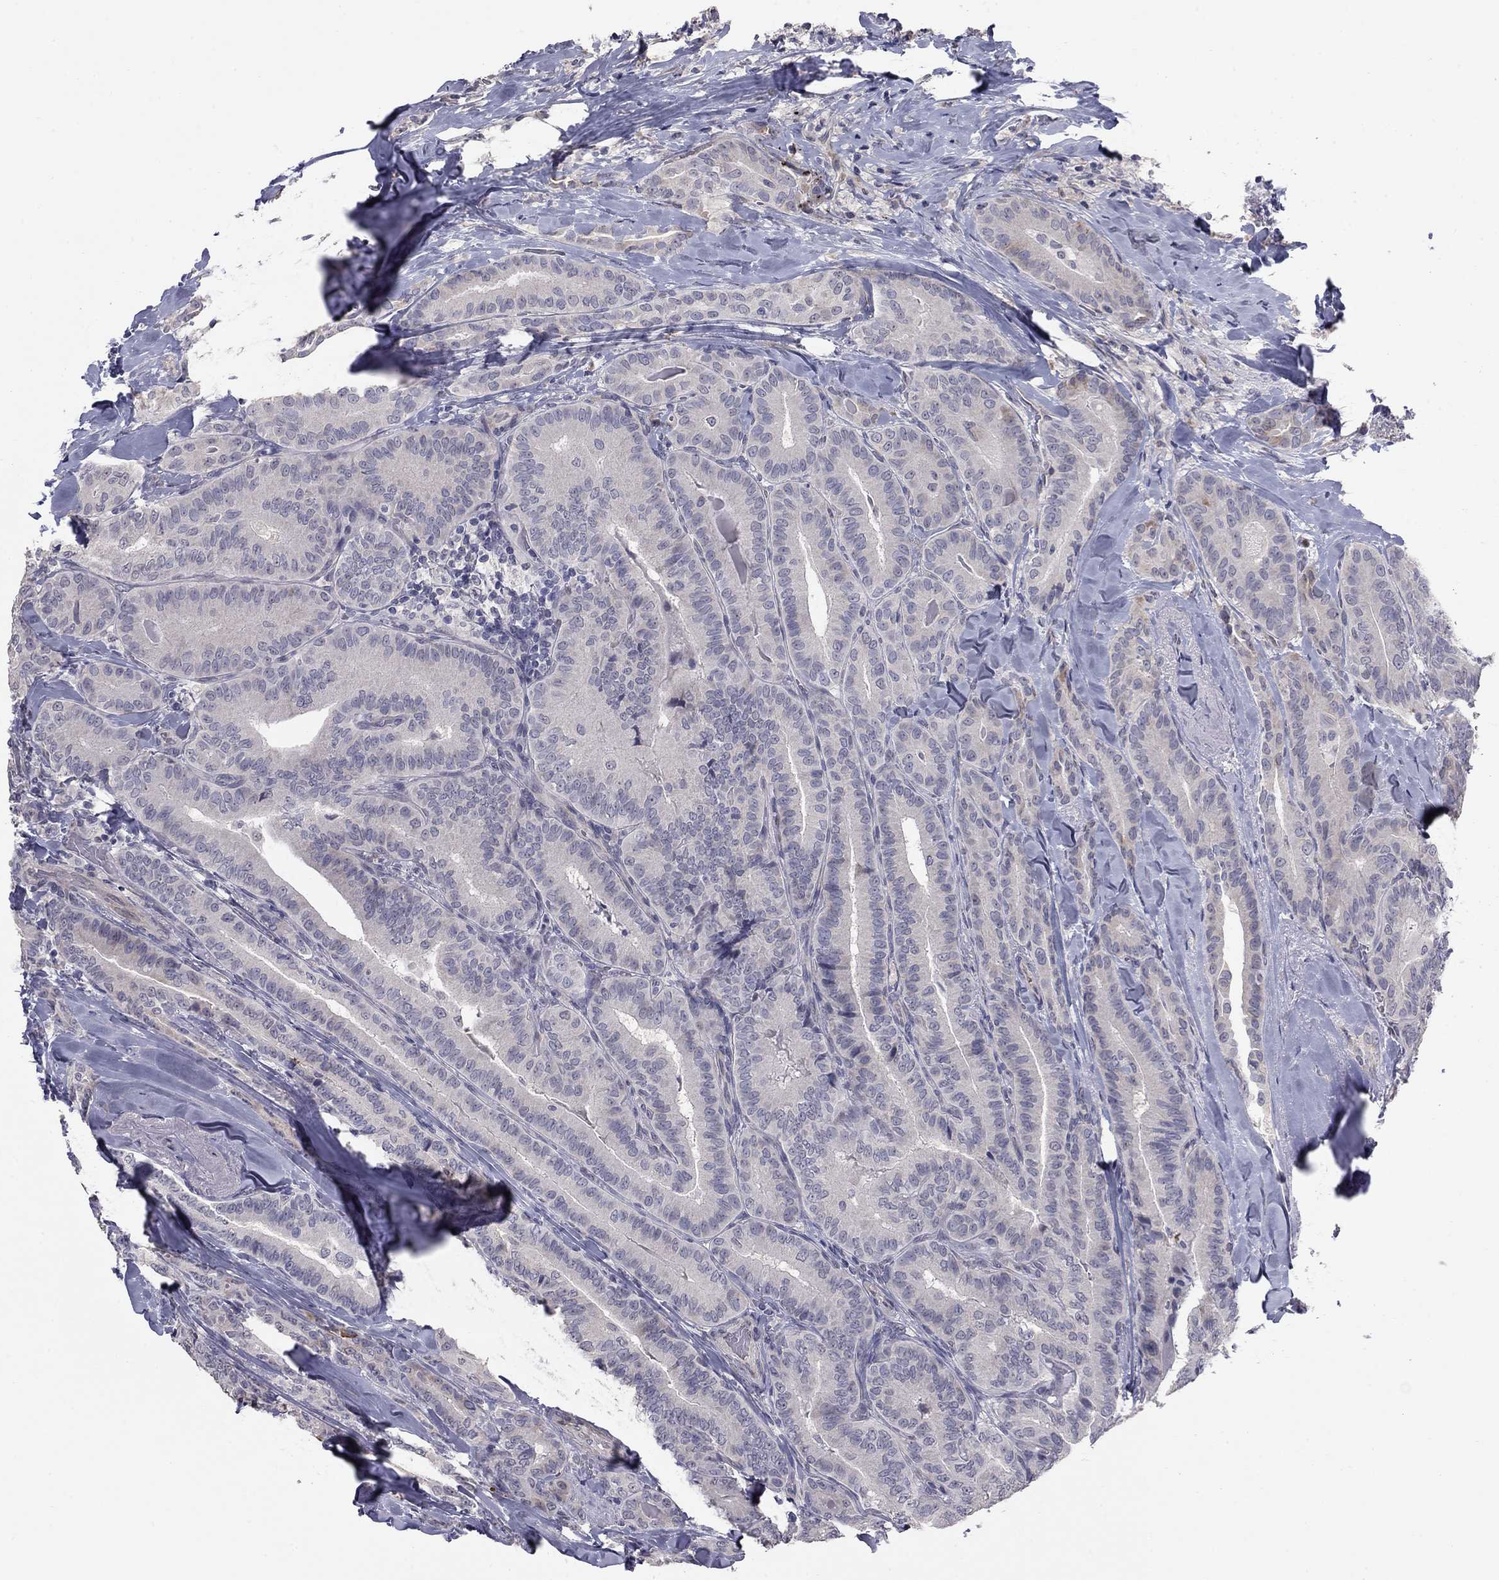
{"staining": {"intensity": "weak", "quantity": "<25%", "location": "cytoplasmic/membranous"}, "tissue": "thyroid cancer", "cell_type": "Tumor cells", "image_type": "cancer", "snomed": [{"axis": "morphology", "description": "Papillary adenocarcinoma, NOS"}, {"axis": "topography", "description": "Thyroid gland"}], "caption": "This is an immunohistochemistry histopathology image of human thyroid cancer (papillary adenocarcinoma). There is no staining in tumor cells.", "gene": "PRRT2", "patient": {"sex": "male", "age": 61}}